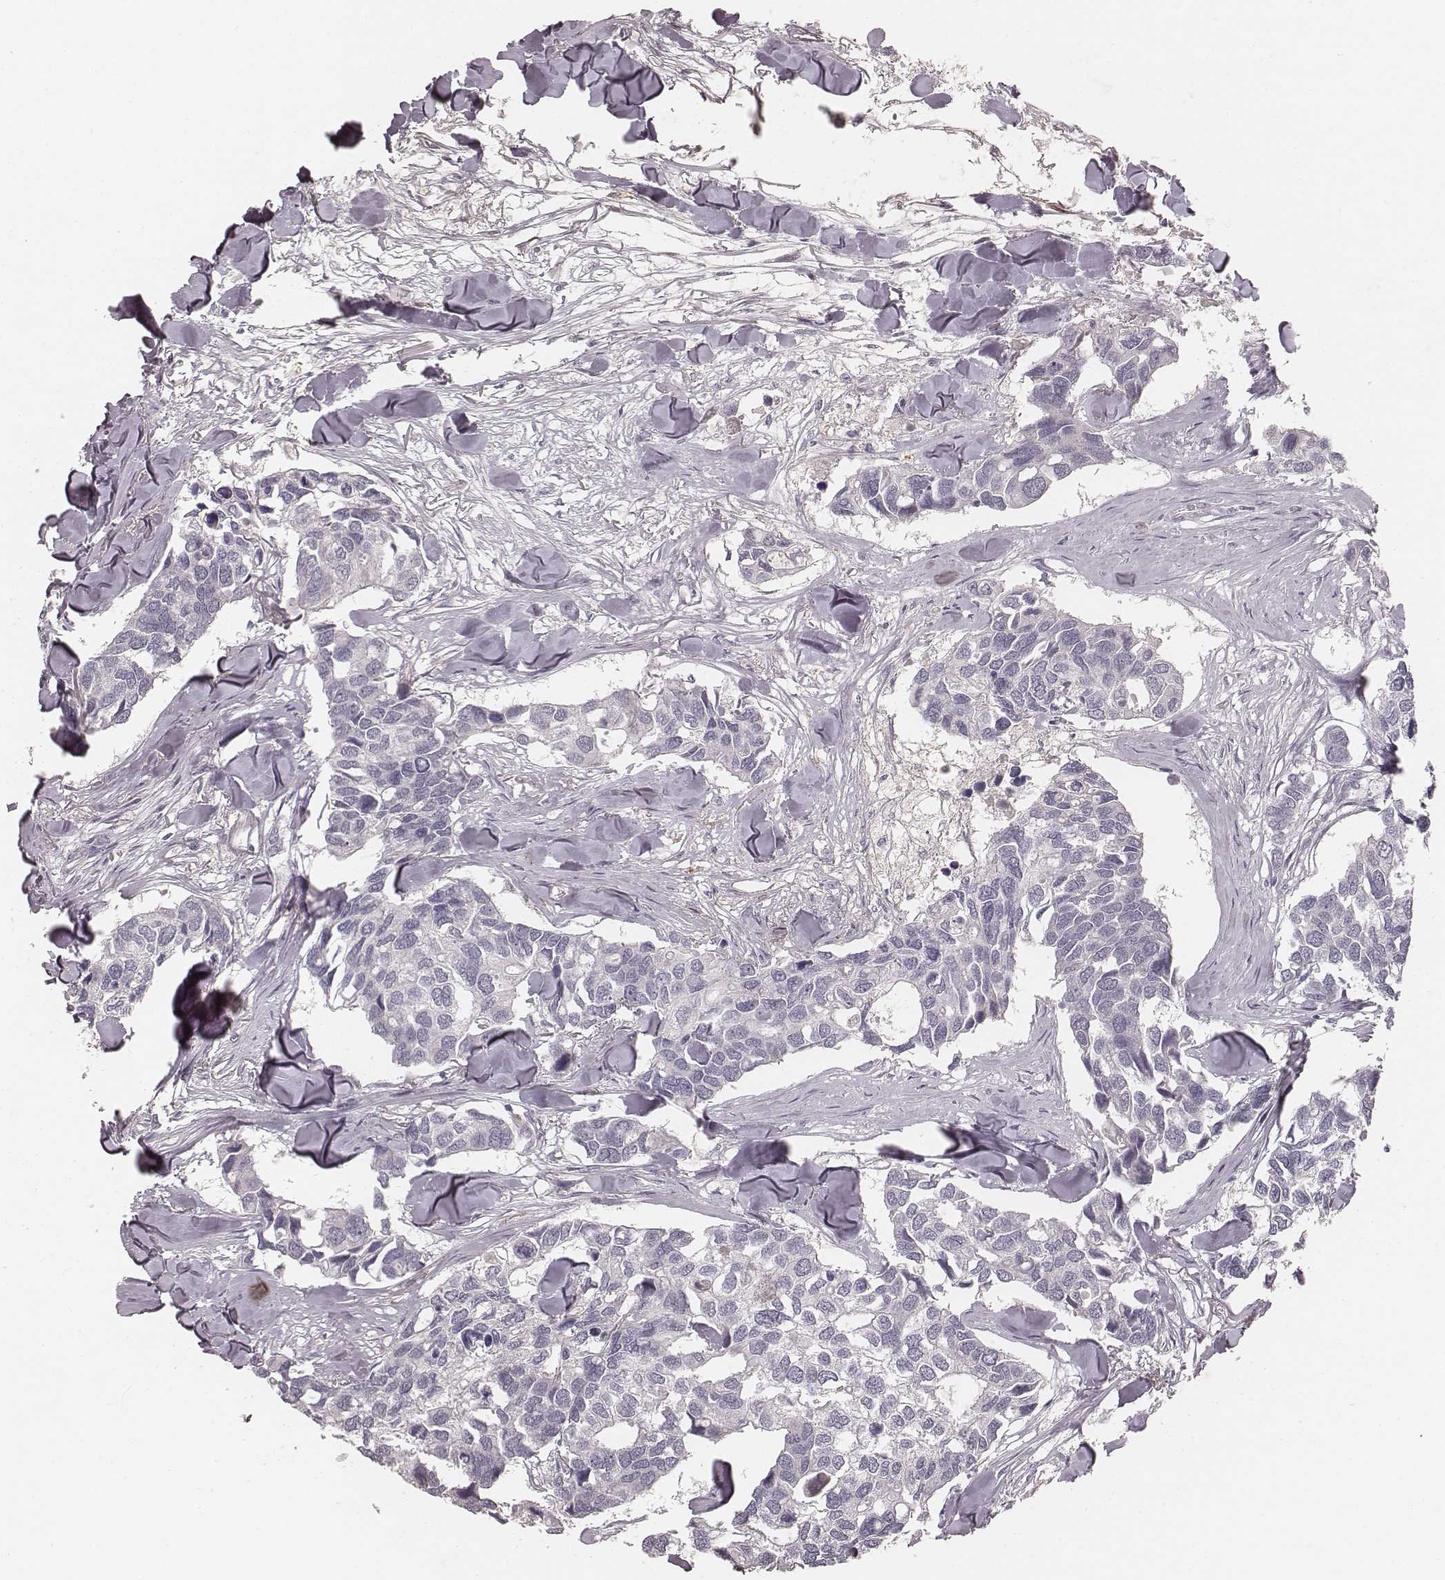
{"staining": {"intensity": "negative", "quantity": "none", "location": "none"}, "tissue": "breast cancer", "cell_type": "Tumor cells", "image_type": "cancer", "snomed": [{"axis": "morphology", "description": "Duct carcinoma"}, {"axis": "topography", "description": "Breast"}], "caption": "Tumor cells are negative for protein expression in human infiltrating ductal carcinoma (breast).", "gene": "MADCAM1", "patient": {"sex": "female", "age": 83}}